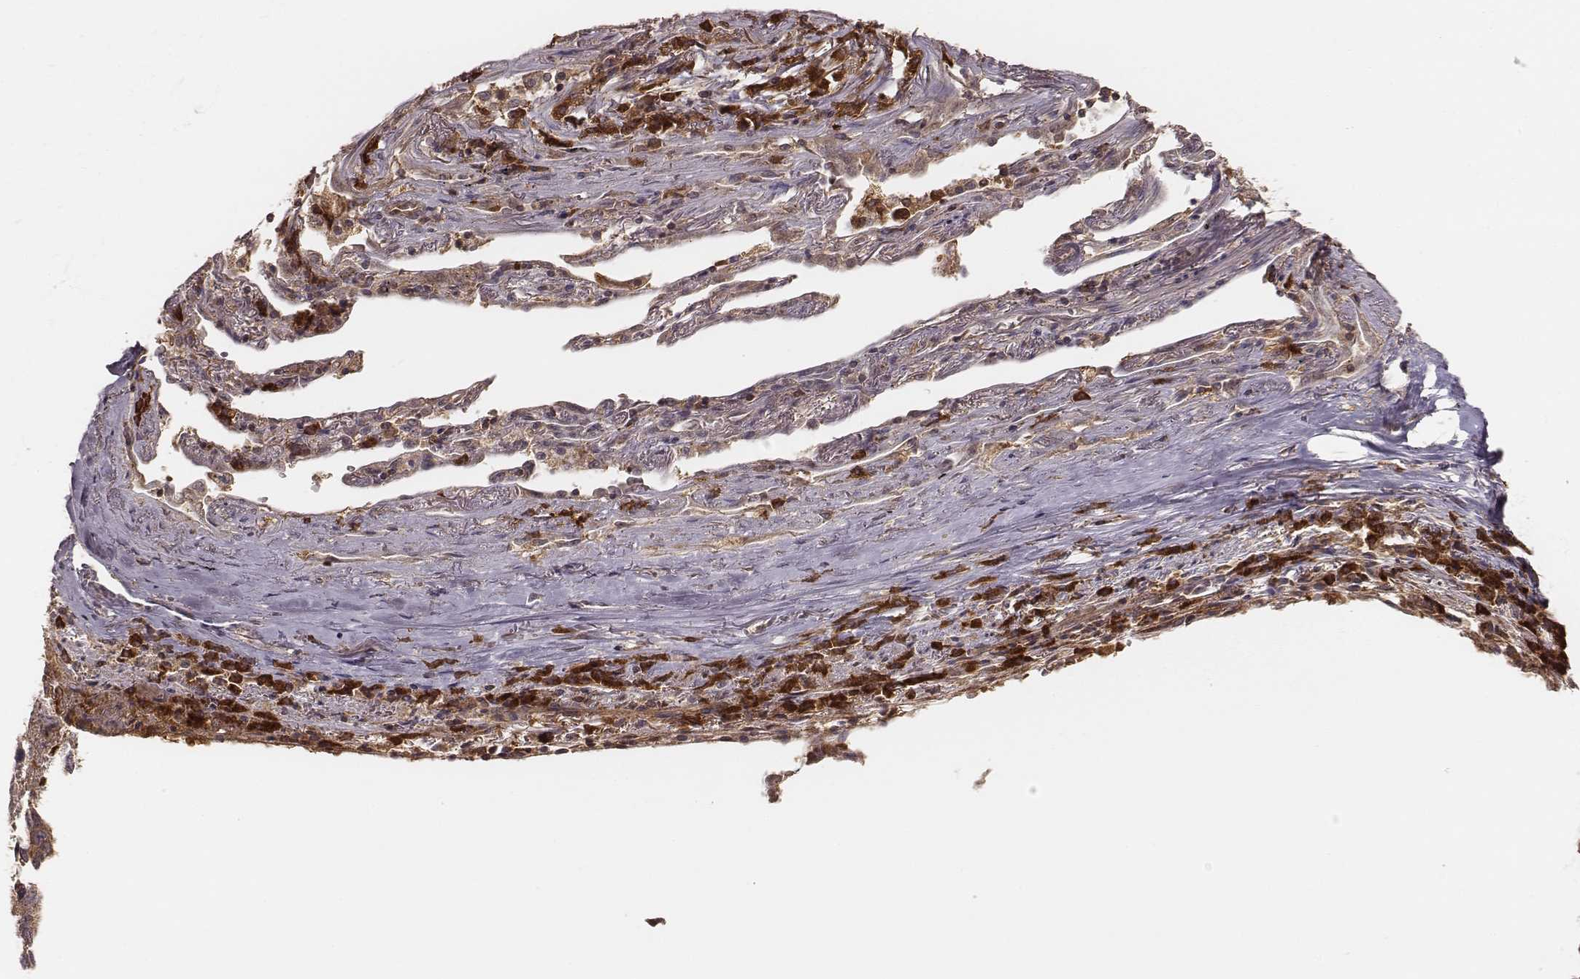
{"staining": {"intensity": "moderate", "quantity": ">75%", "location": "cytoplasmic/membranous"}, "tissue": "lung cancer", "cell_type": "Tumor cells", "image_type": "cancer", "snomed": [{"axis": "morphology", "description": "Squamous cell carcinoma, NOS"}, {"axis": "topography", "description": "Lung"}], "caption": "Moderate cytoplasmic/membranous protein positivity is identified in about >75% of tumor cells in lung squamous cell carcinoma.", "gene": "CARS1", "patient": {"sex": "male", "age": 73}}